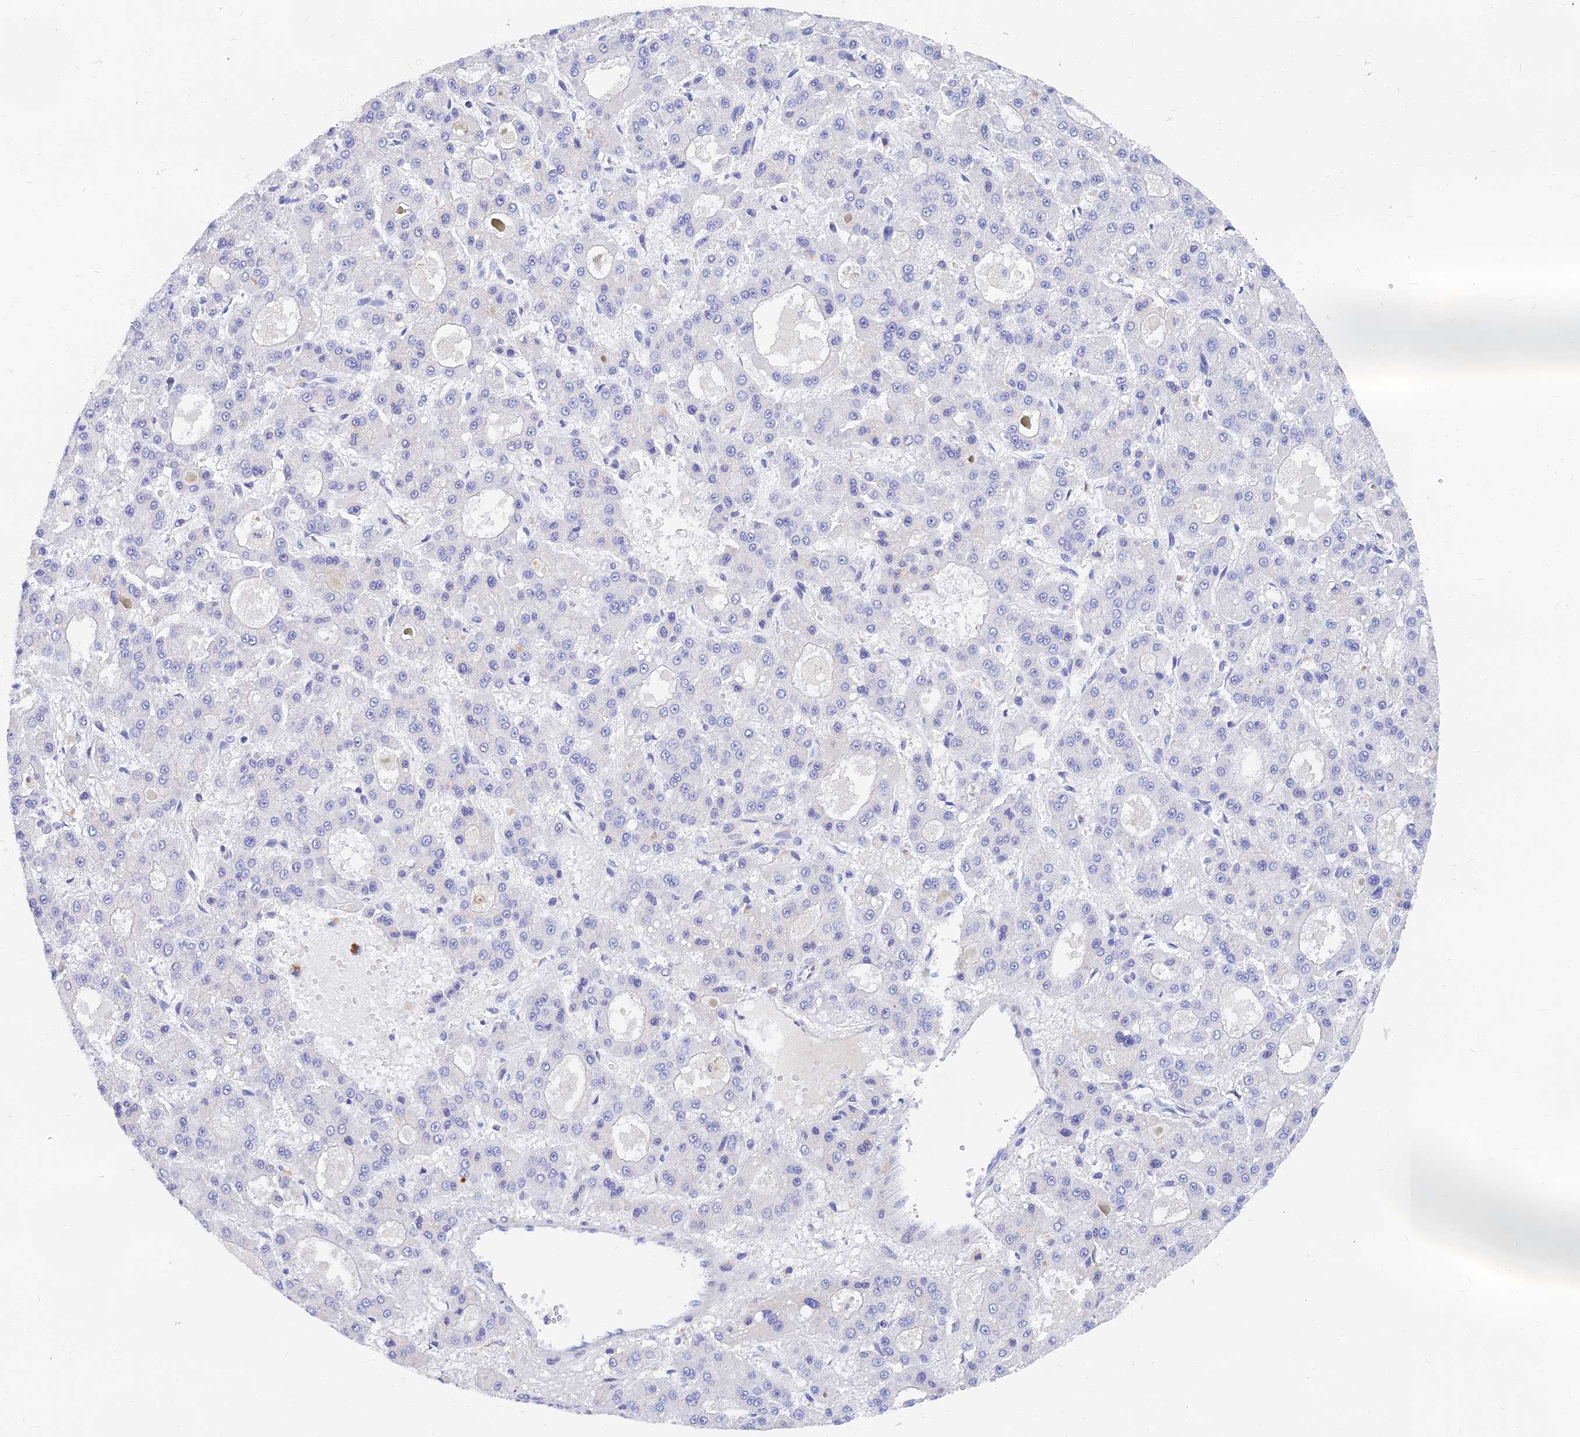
{"staining": {"intensity": "negative", "quantity": "none", "location": "none"}, "tissue": "liver cancer", "cell_type": "Tumor cells", "image_type": "cancer", "snomed": [{"axis": "morphology", "description": "Carcinoma, Hepatocellular, NOS"}, {"axis": "topography", "description": "Liver"}], "caption": "This histopathology image is of liver hepatocellular carcinoma stained with IHC to label a protein in brown with the nuclei are counter-stained blue. There is no expression in tumor cells.", "gene": "TMEM161B", "patient": {"sex": "male", "age": 70}}